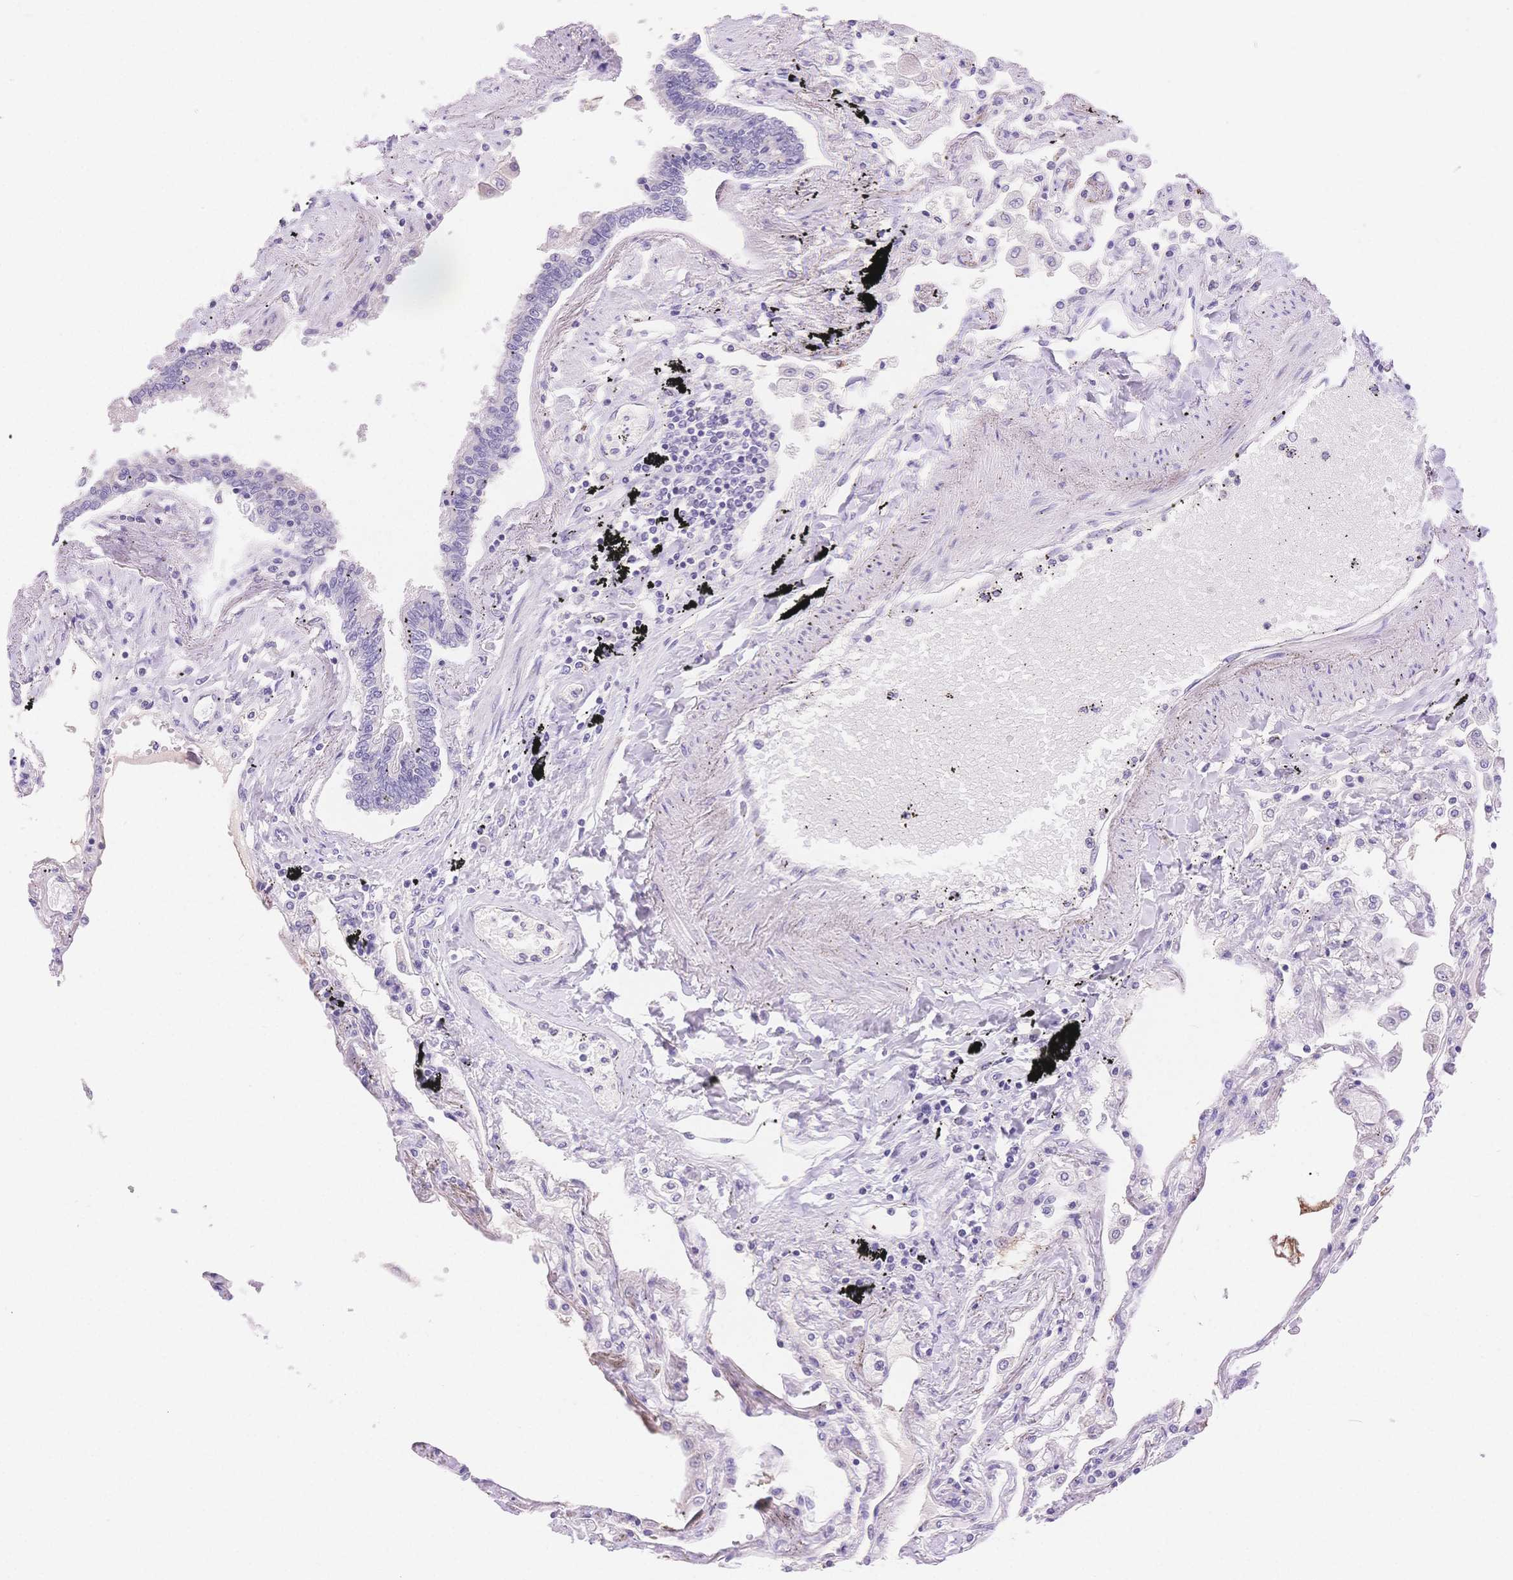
{"staining": {"intensity": "negative", "quantity": "none", "location": "none"}, "tissue": "lung", "cell_type": "Alveolar cells", "image_type": "normal", "snomed": [{"axis": "morphology", "description": "Normal tissue, NOS"}, {"axis": "morphology", "description": "Adenocarcinoma, NOS"}, {"axis": "topography", "description": "Cartilage tissue"}, {"axis": "topography", "description": "Lung"}], "caption": "Alveolar cells are negative for protein expression in unremarkable human lung. The staining was performed using DAB (3,3'-diaminobenzidine) to visualize the protein expression in brown, while the nuclei were stained in blue with hematoxylin (Magnification: 20x).", "gene": "MYOM1", "patient": {"sex": "female", "age": 67}}